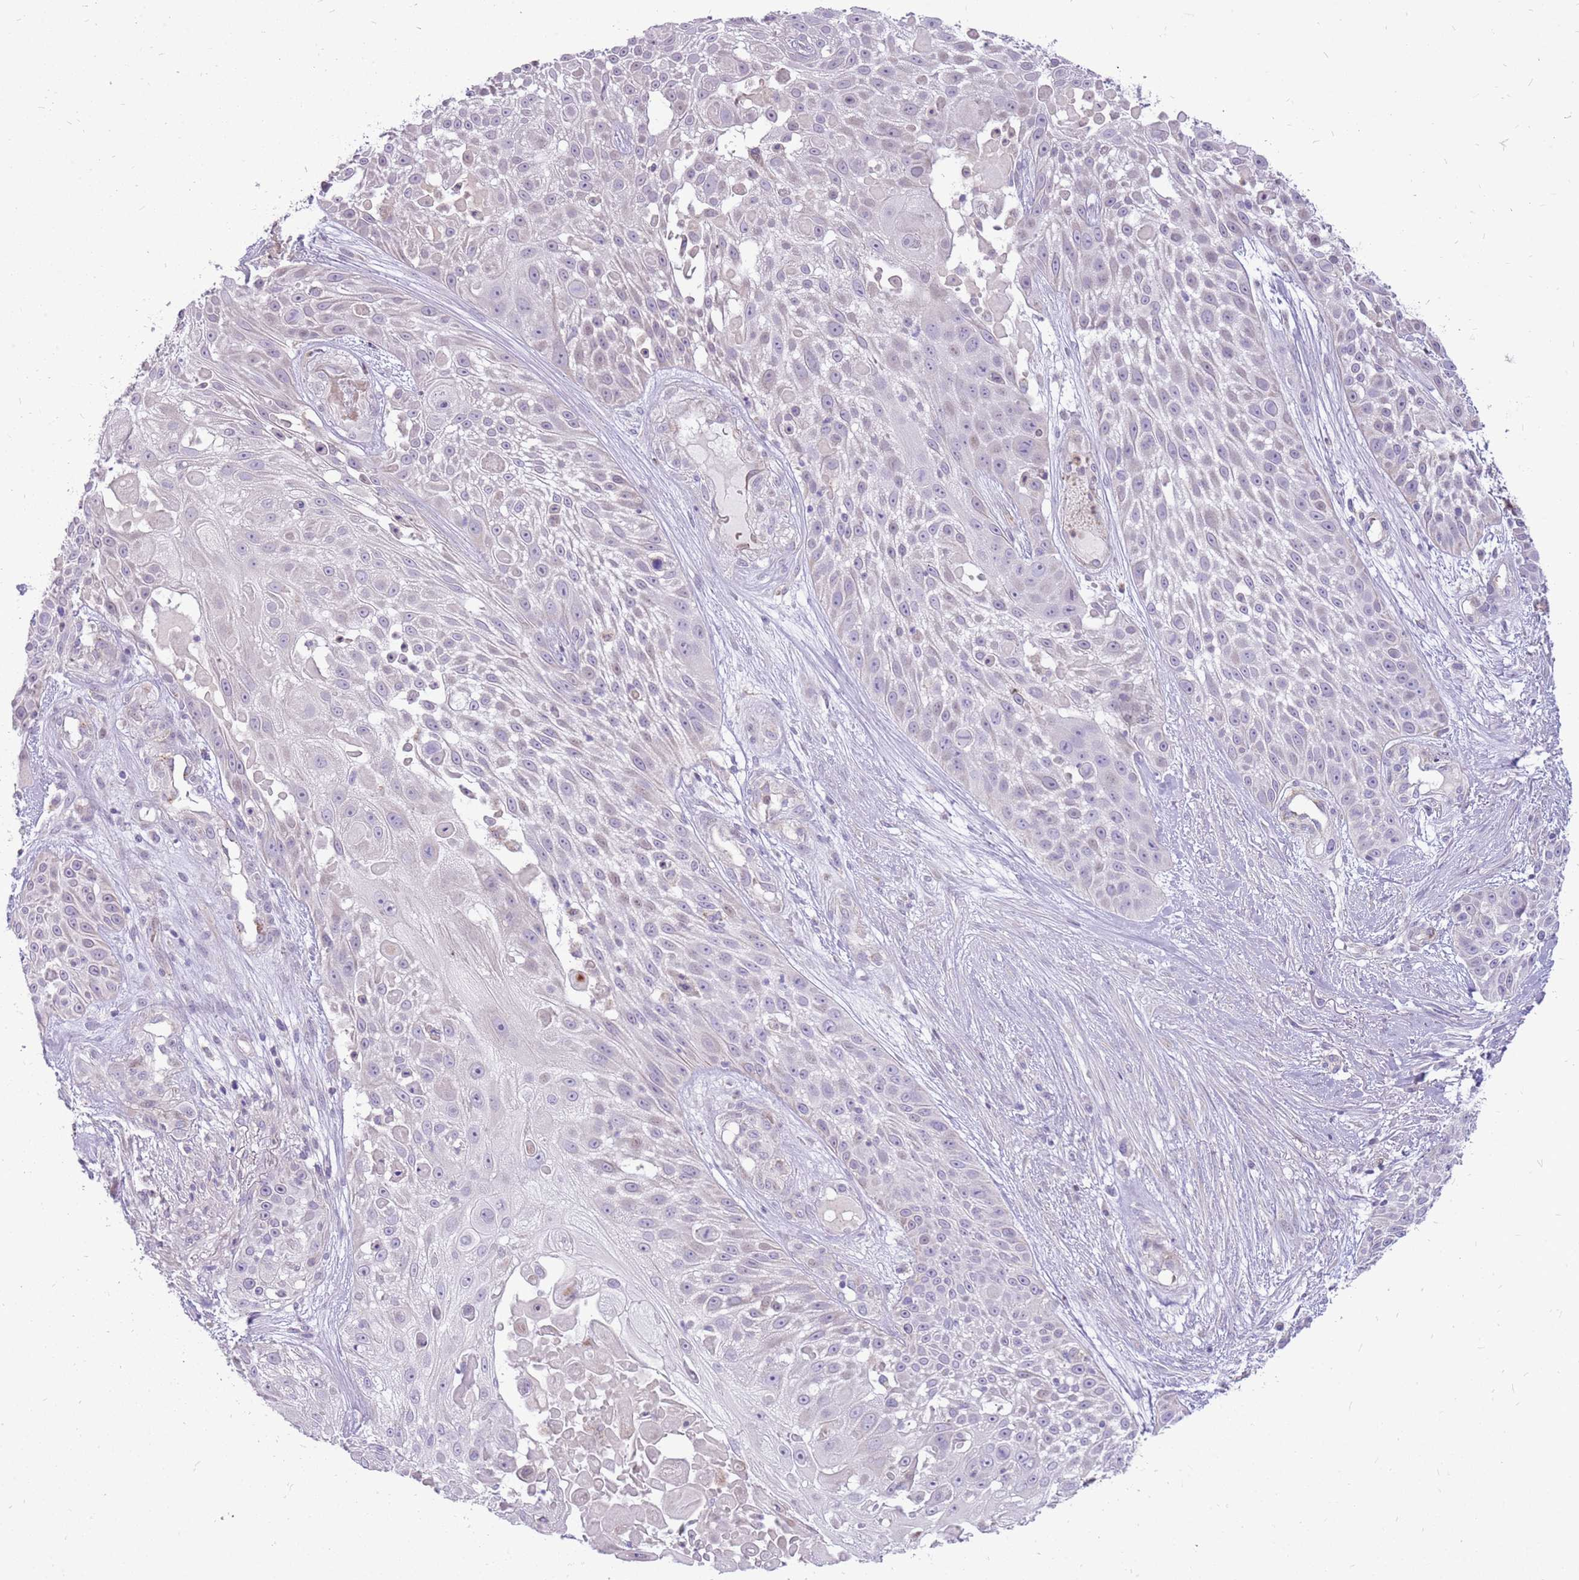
{"staining": {"intensity": "negative", "quantity": "none", "location": "none"}, "tissue": "skin cancer", "cell_type": "Tumor cells", "image_type": "cancer", "snomed": [{"axis": "morphology", "description": "Squamous cell carcinoma, NOS"}, {"axis": "topography", "description": "Skin"}], "caption": "A high-resolution micrograph shows IHC staining of skin squamous cell carcinoma, which shows no significant expression in tumor cells.", "gene": "PCNX1", "patient": {"sex": "female", "age": 86}}